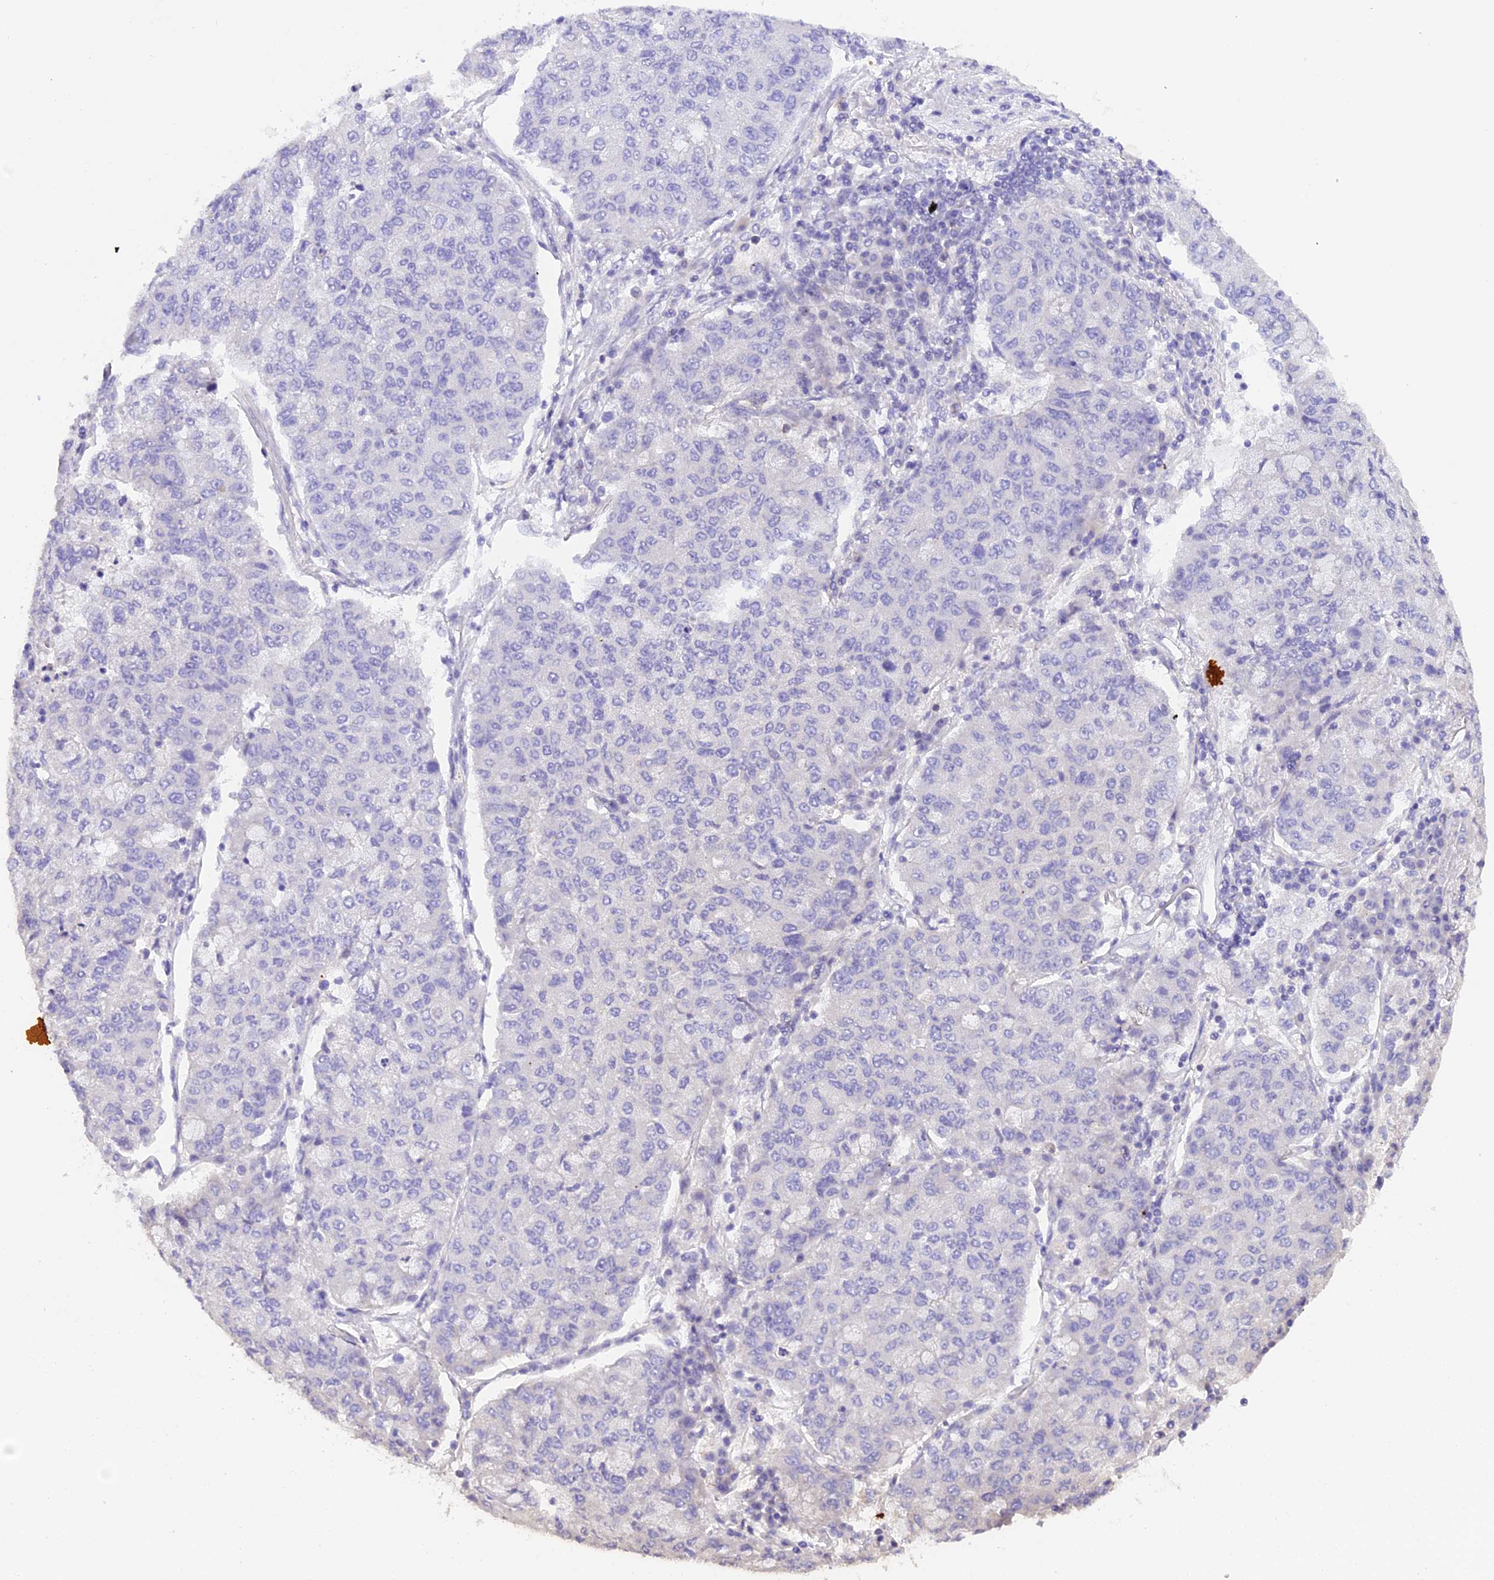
{"staining": {"intensity": "negative", "quantity": "none", "location": "none"}, "tissue": "lung cancer", "cell_type": "Tumor cells", "image_type": "cancer", "snomed": [{"axis": "morphology", "description": "Squamous cell carcinoma, NOS"}, {"axis": "topography", "description": "Lung"}], "caption": "The micrograph exhibits no significant expression in tumor cells of lung squamous cell carcinoma.", "gene": "FAM193A", "patient": {"sex": "male", "age": 74}}